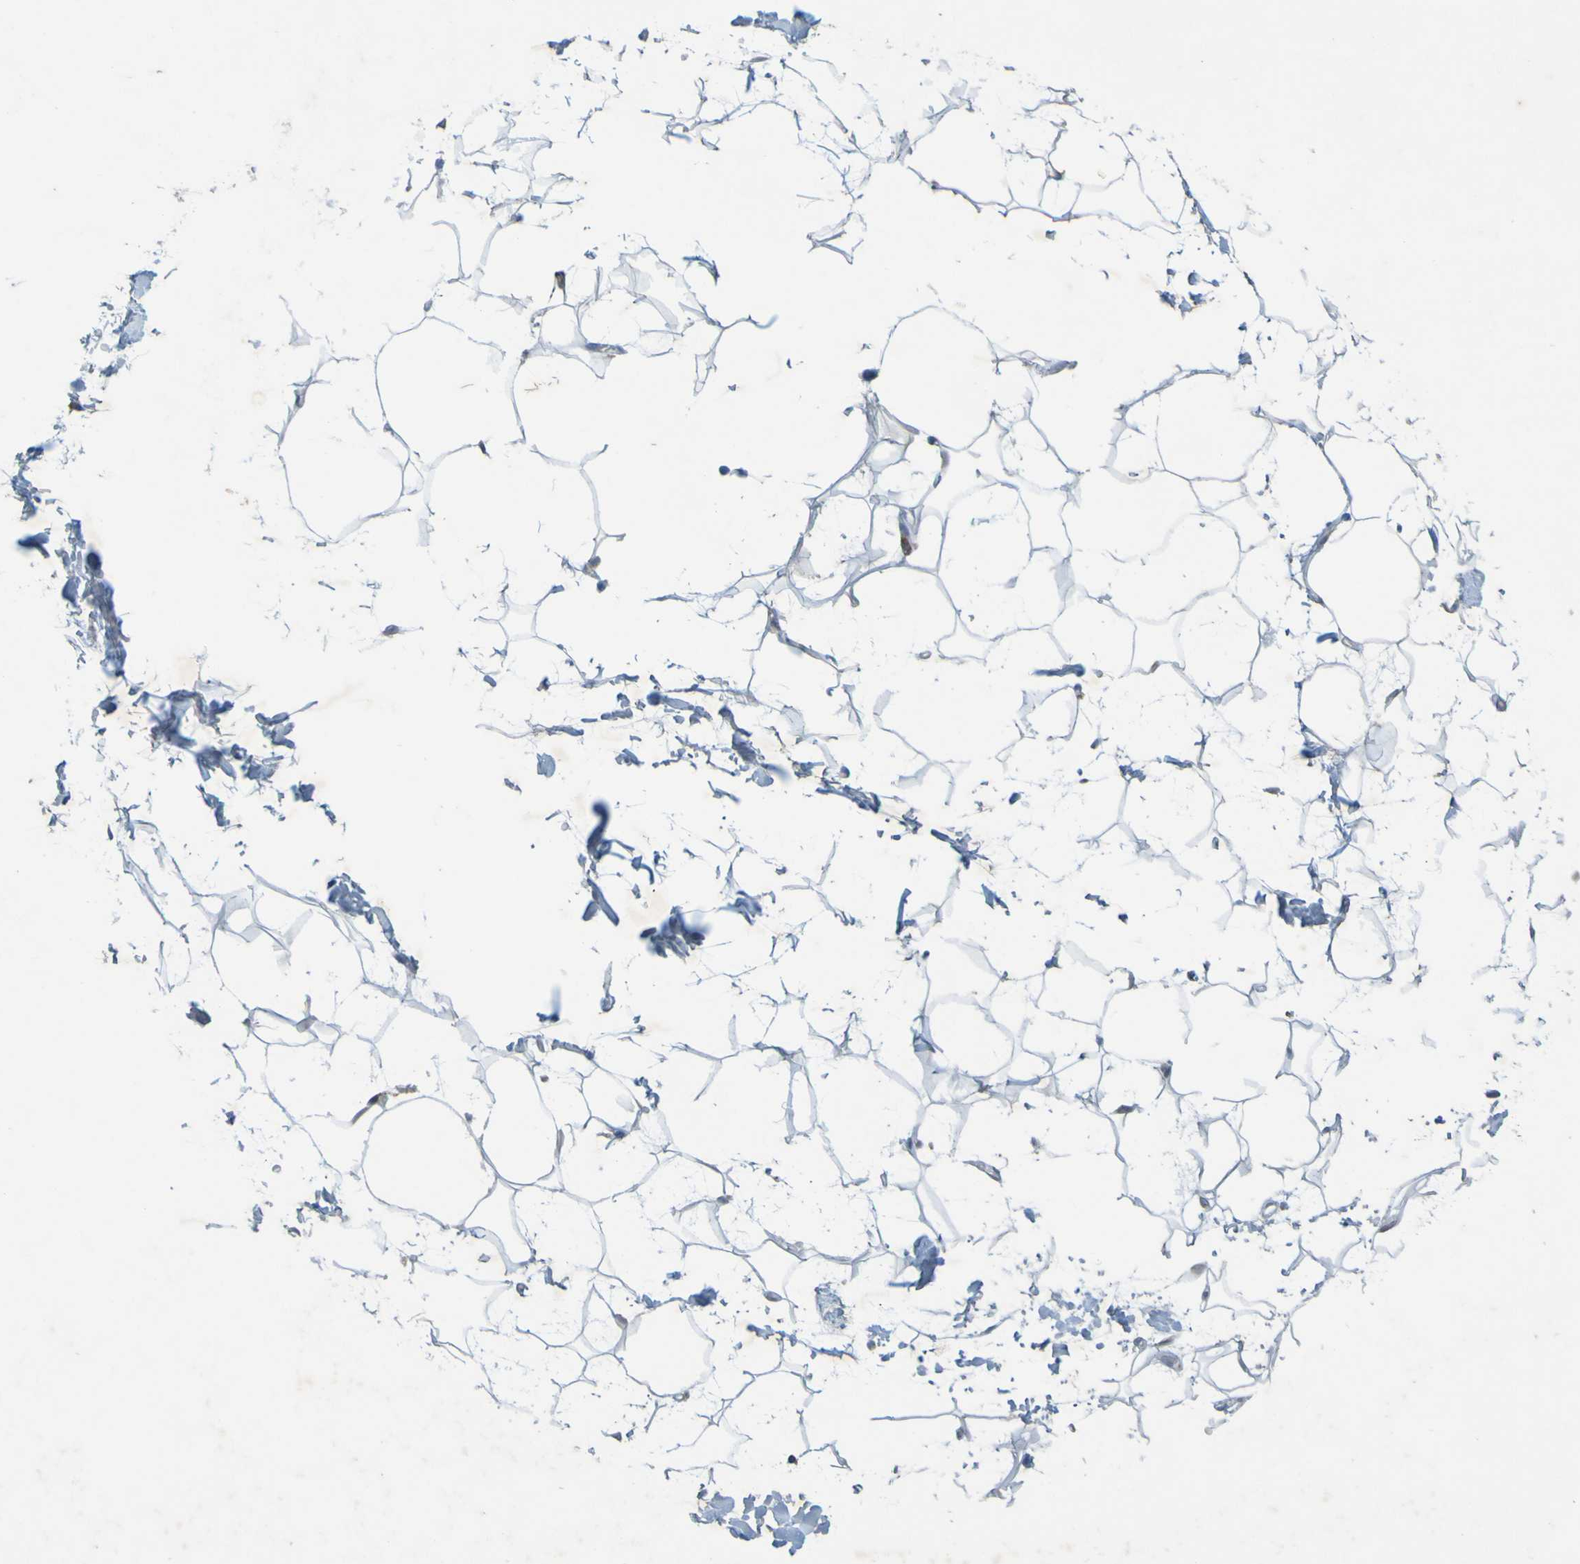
{"staining": {"intensity": "negative", "quantity": "none", "location": "none"}, "tissue": "adipose tissue", "cell_type": "Adipocytes", "image_type": "normal", "snomed": [{"axis": "morphology", "description": "Normal tissue, NOS"}, {"axis": "topography", "description": "Soft tissue"}], "caption": "Immunohistochemistry (IHC) of normal adipose tissue shows no expression in adipocytes.", "gene": "MAG", "patient": {"sex": "male", "age": 72}}